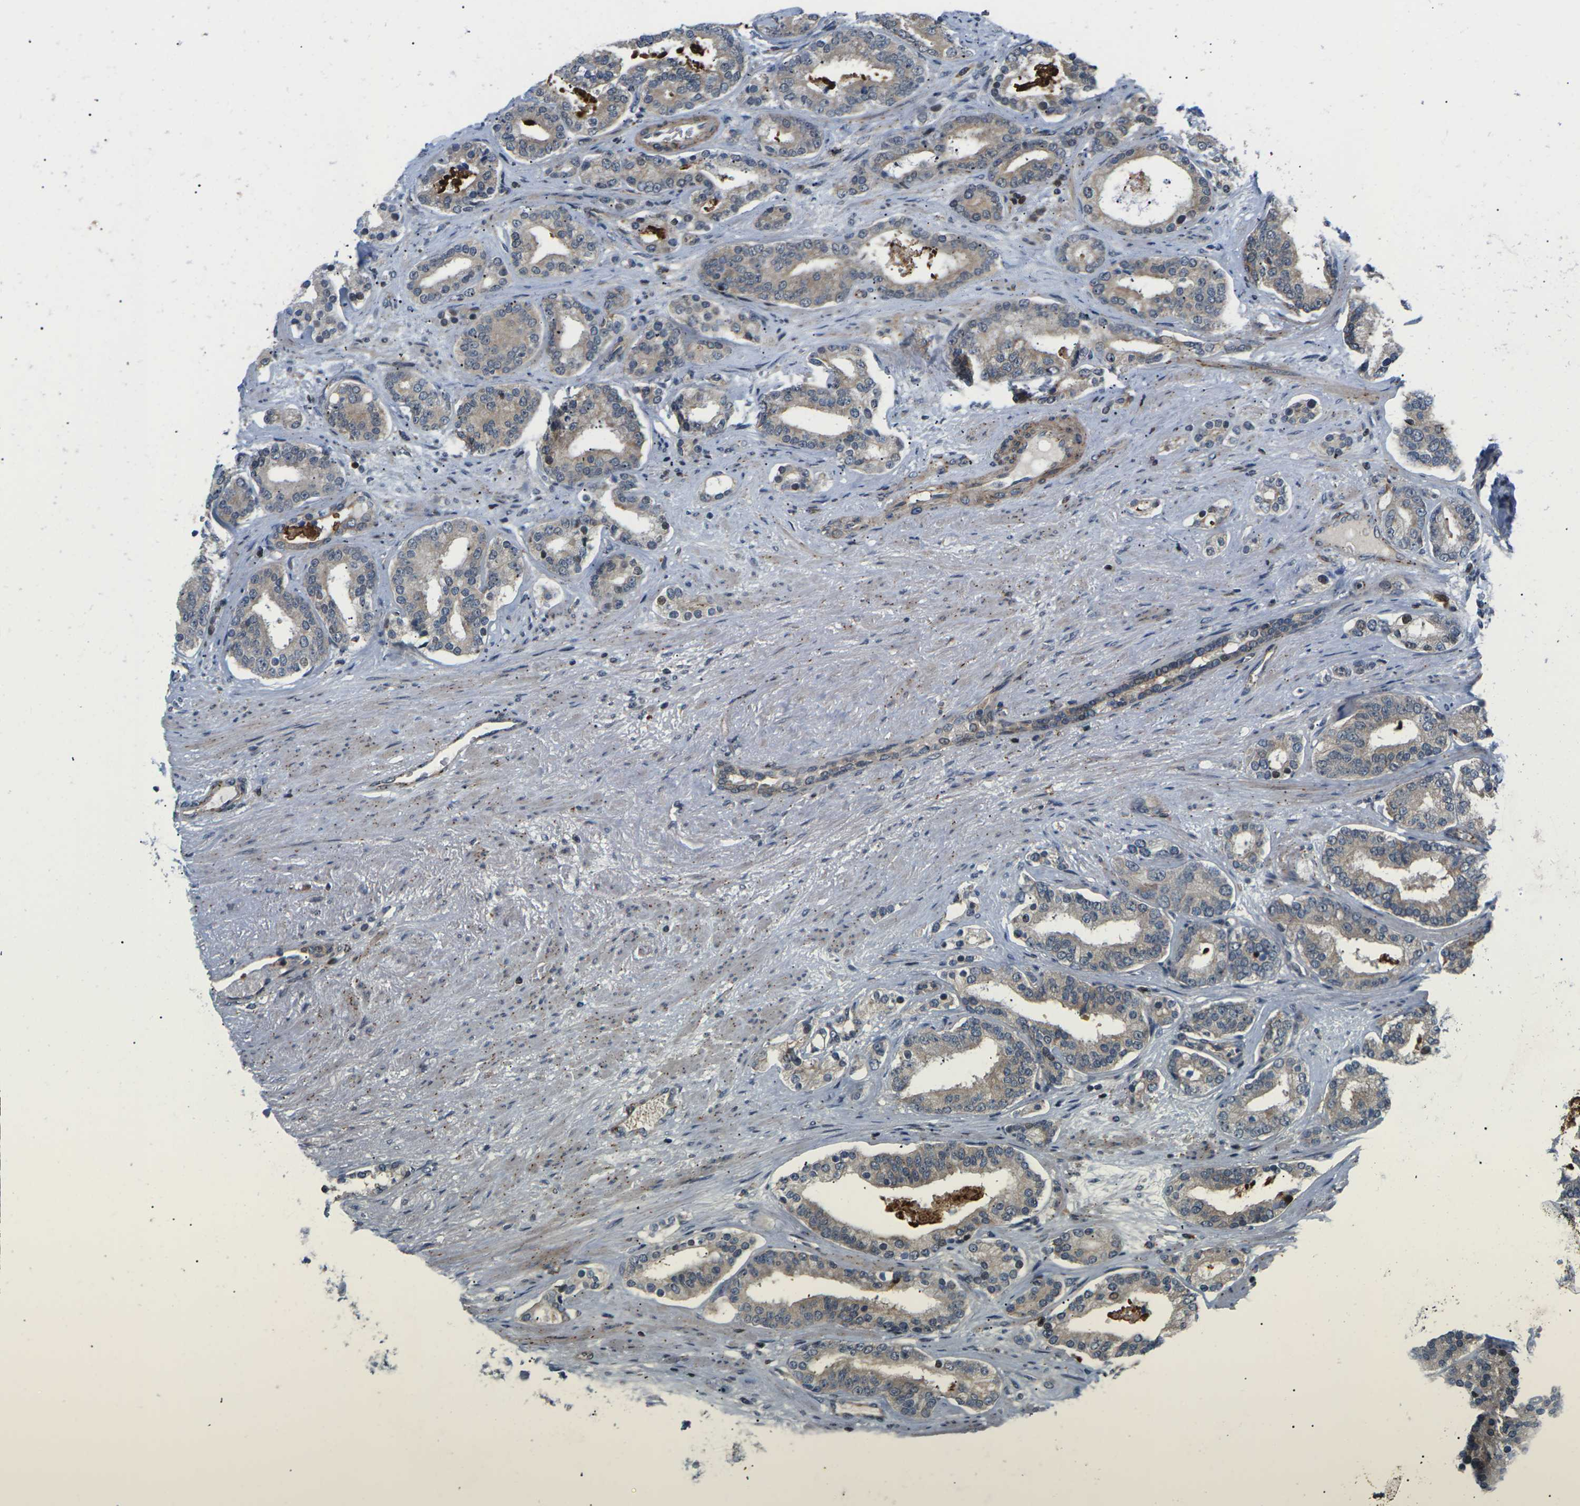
{"staining": {"intensity": "moderate", "quantity": ">75%", "location": "cytoplasmic/membranous"}, "tissue": "prostate cancer", "cell_type": "Tumor cells", "image_type": "cancer", "snomed": [{"axis": "morphology", "description": "Adenocarcinoma, Low grade"}, {"axis": "topography", "description": "Prostate"}], "caption": "Human prostate cancer (adenocarcinoma (low-grade)) stained with a protein marker displays moderate staining in tumor cells.", "gene": "RPS6KA3", "patient": {"sex": "male", "age": 63}}